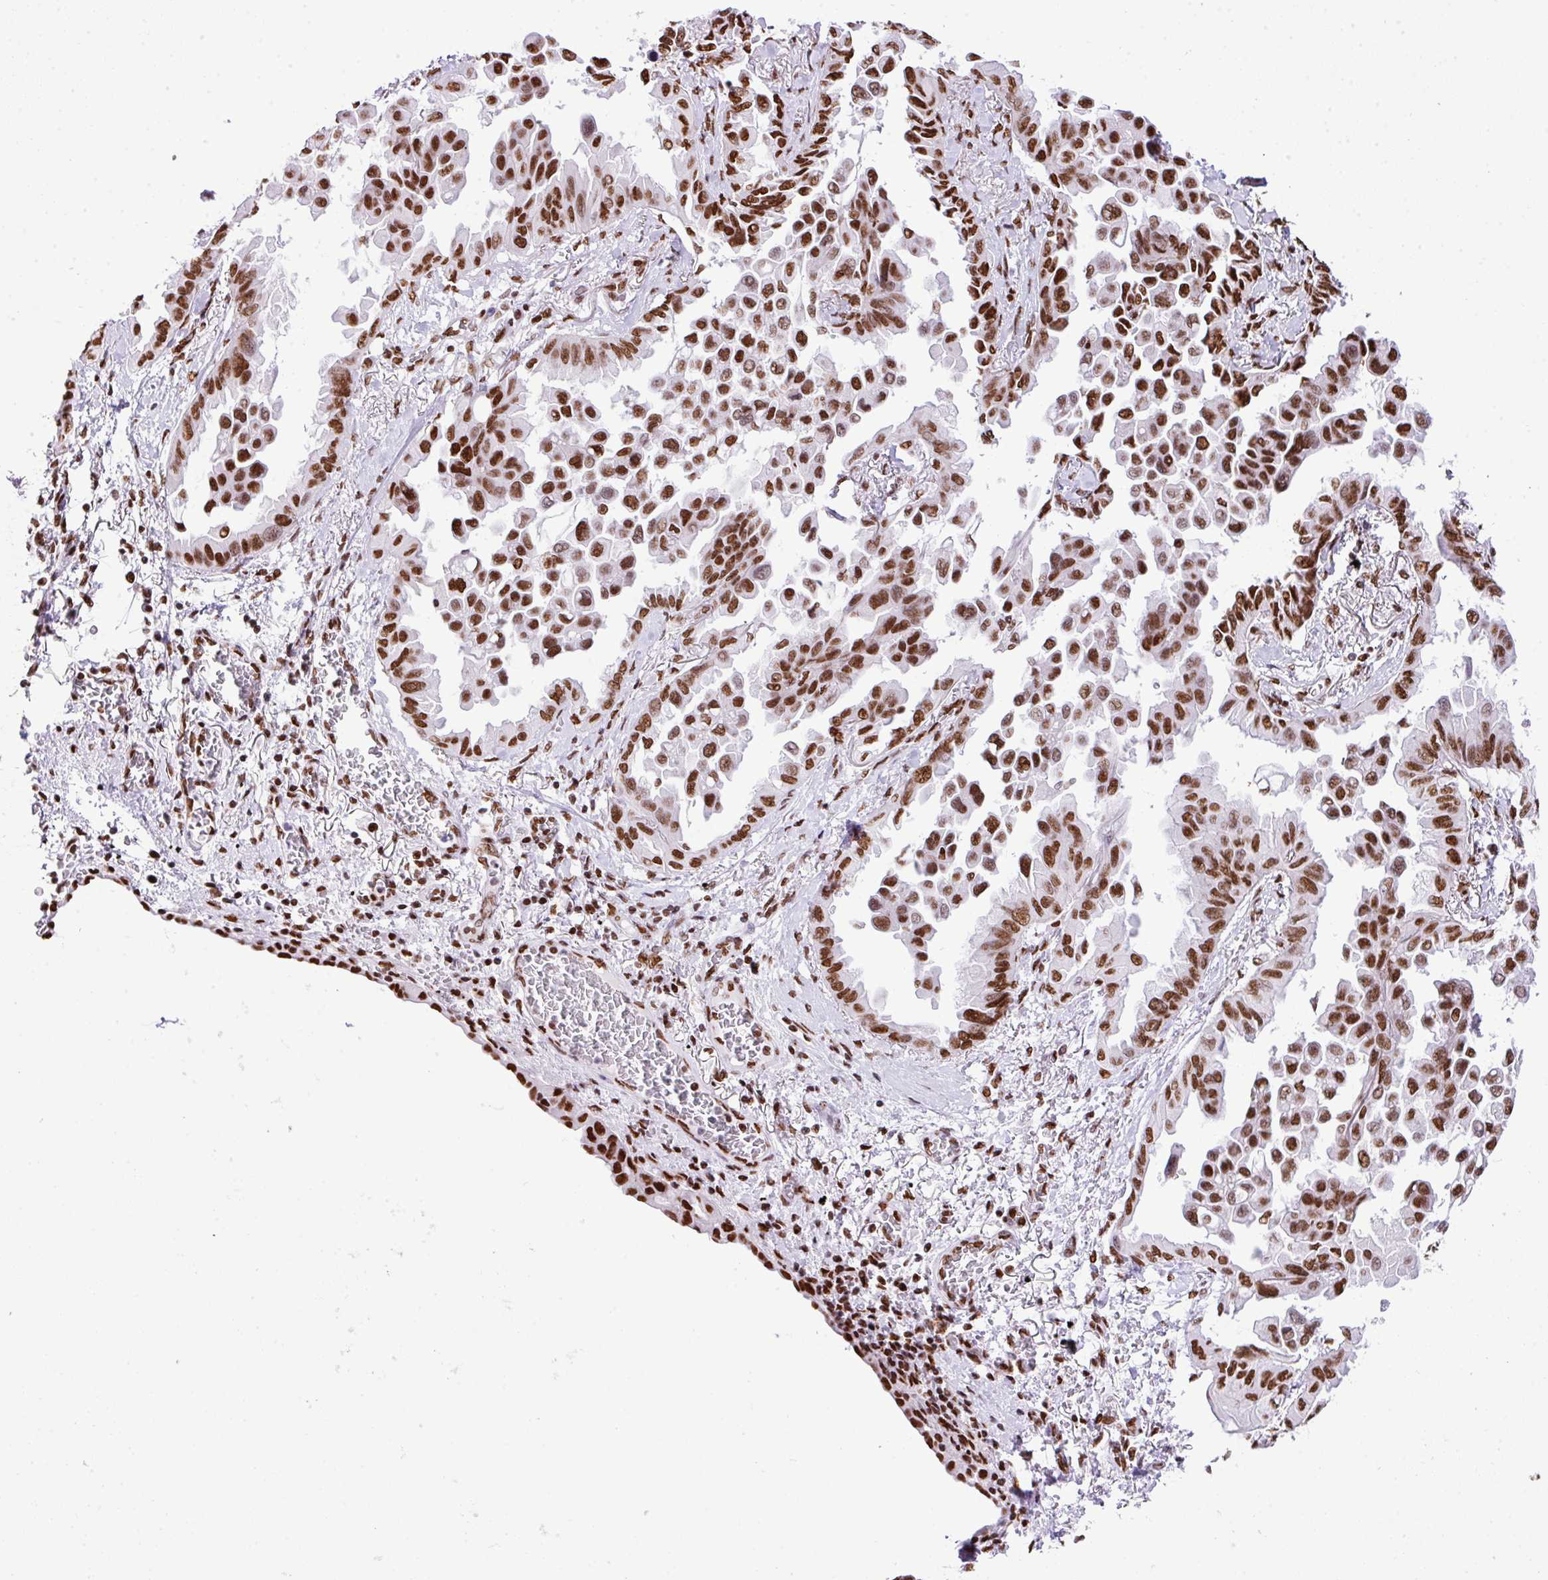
{"staining": {"intensity": "moderate", "quantity": ">75%", "location": "nuclear"}, "tissue": "lung cancer", "cell_type": "Tumor cells", "image_type": "cancer", "snomed": [{"axis": "morphology", "description": "Adenocarcinoma, NOS"}, {"axis": "topography", "description": "Lung"}], "caption": "Immunohistochemistry (IHC) image of neoplastic tissue: human adenocarcinoma (lung) stained using immunohistochemistry (IHC) reveals medium levels of moderate protein expression localized specifically in the nuclear of tumor cells, appearing as a nuclear brown color.", "gene": "RARG", "patient": {"sex": "female", "age": 67}}